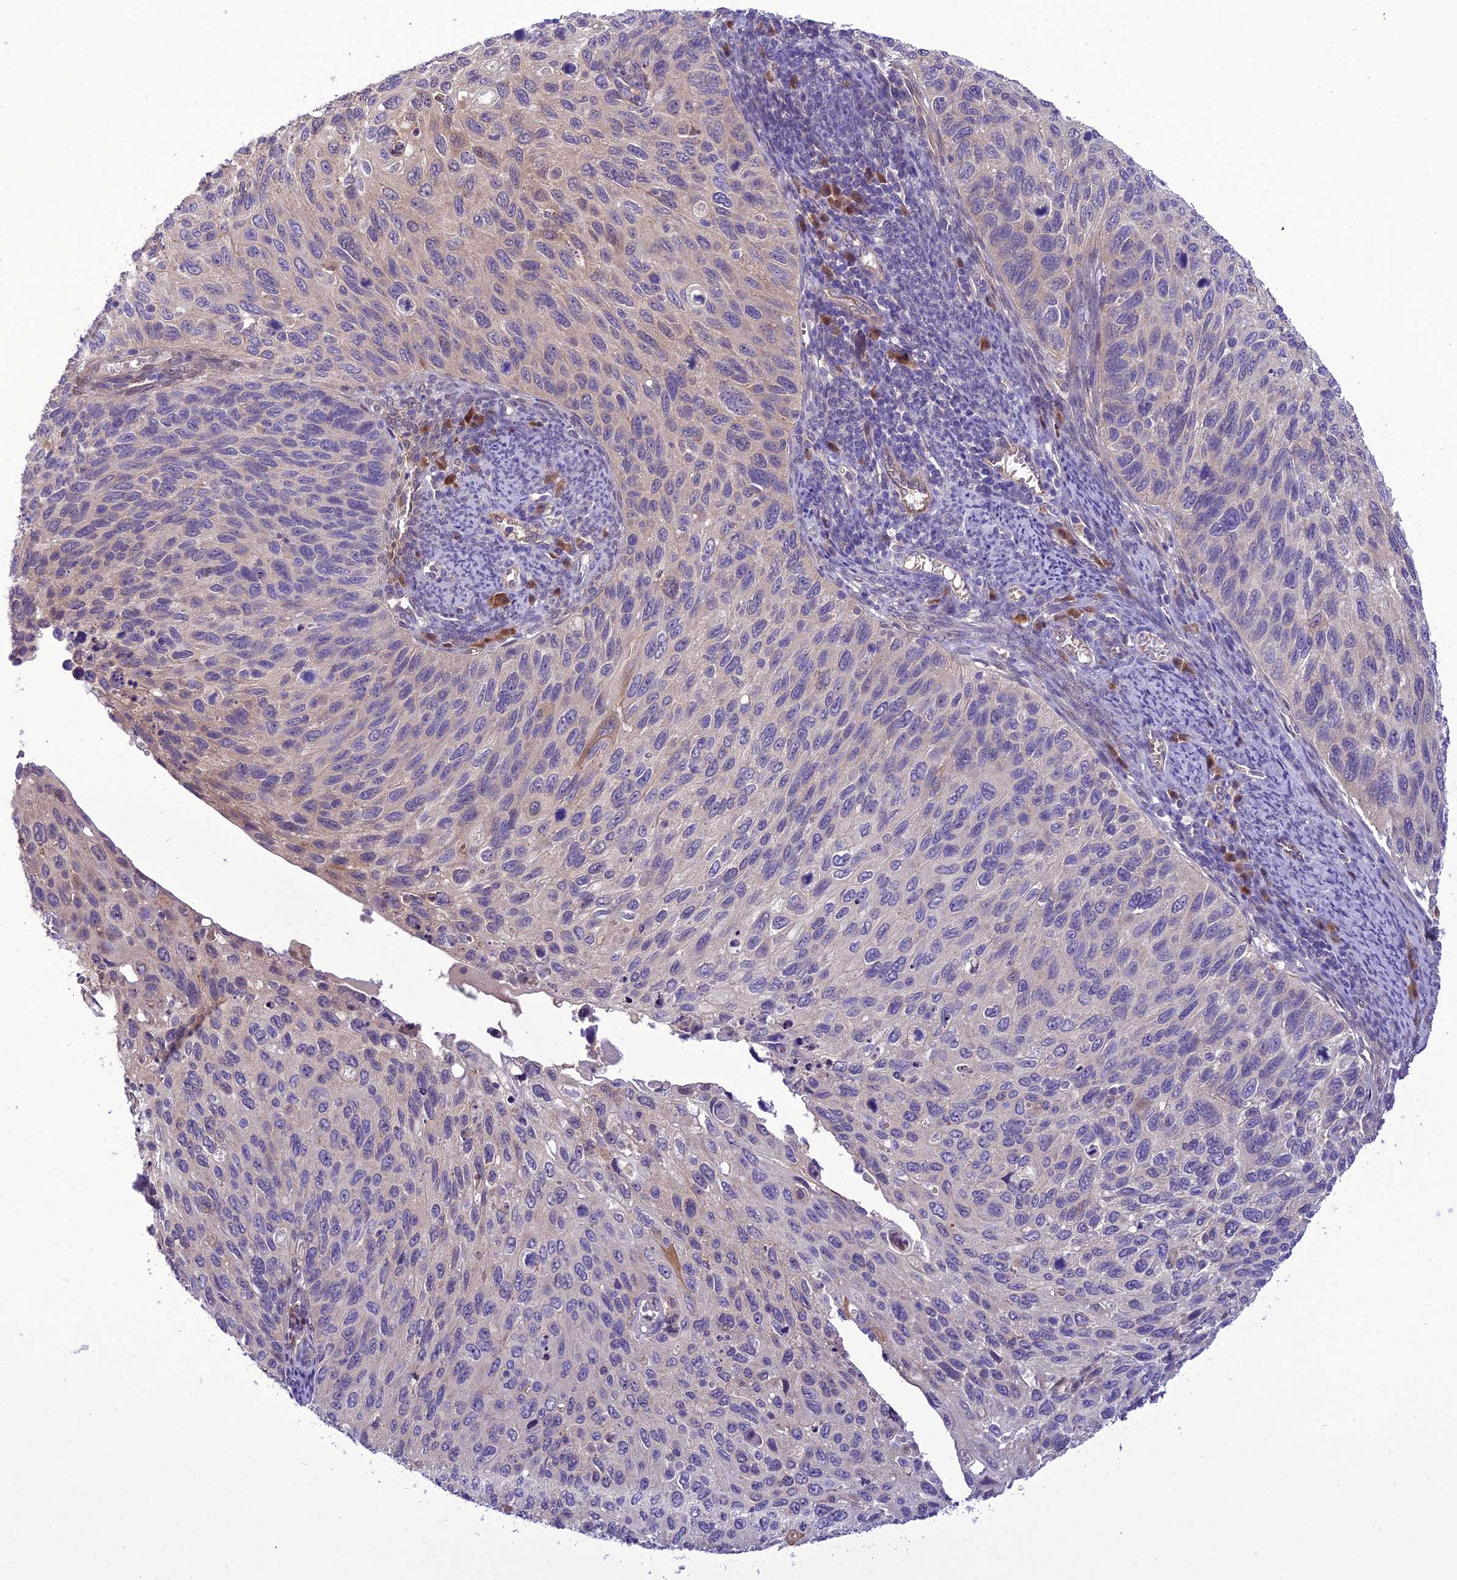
{"staining": {"intensity": "negative", "quantity": "none", "location": "none"}, "tissue": "cervical cancer", "cell_type": "Tumor cells", "image_type": "cancer", "snomed": [{"axis": "morphology", "description": "Squamous cell carcinoma, NOS"}, {"axis": "topography", "description": "Cervix"}], "caption": "There is no significant expression in tumor cells of cervical cancer.", "gene": "BORCS6", "patient": {"sex": "female", "age": 70}}